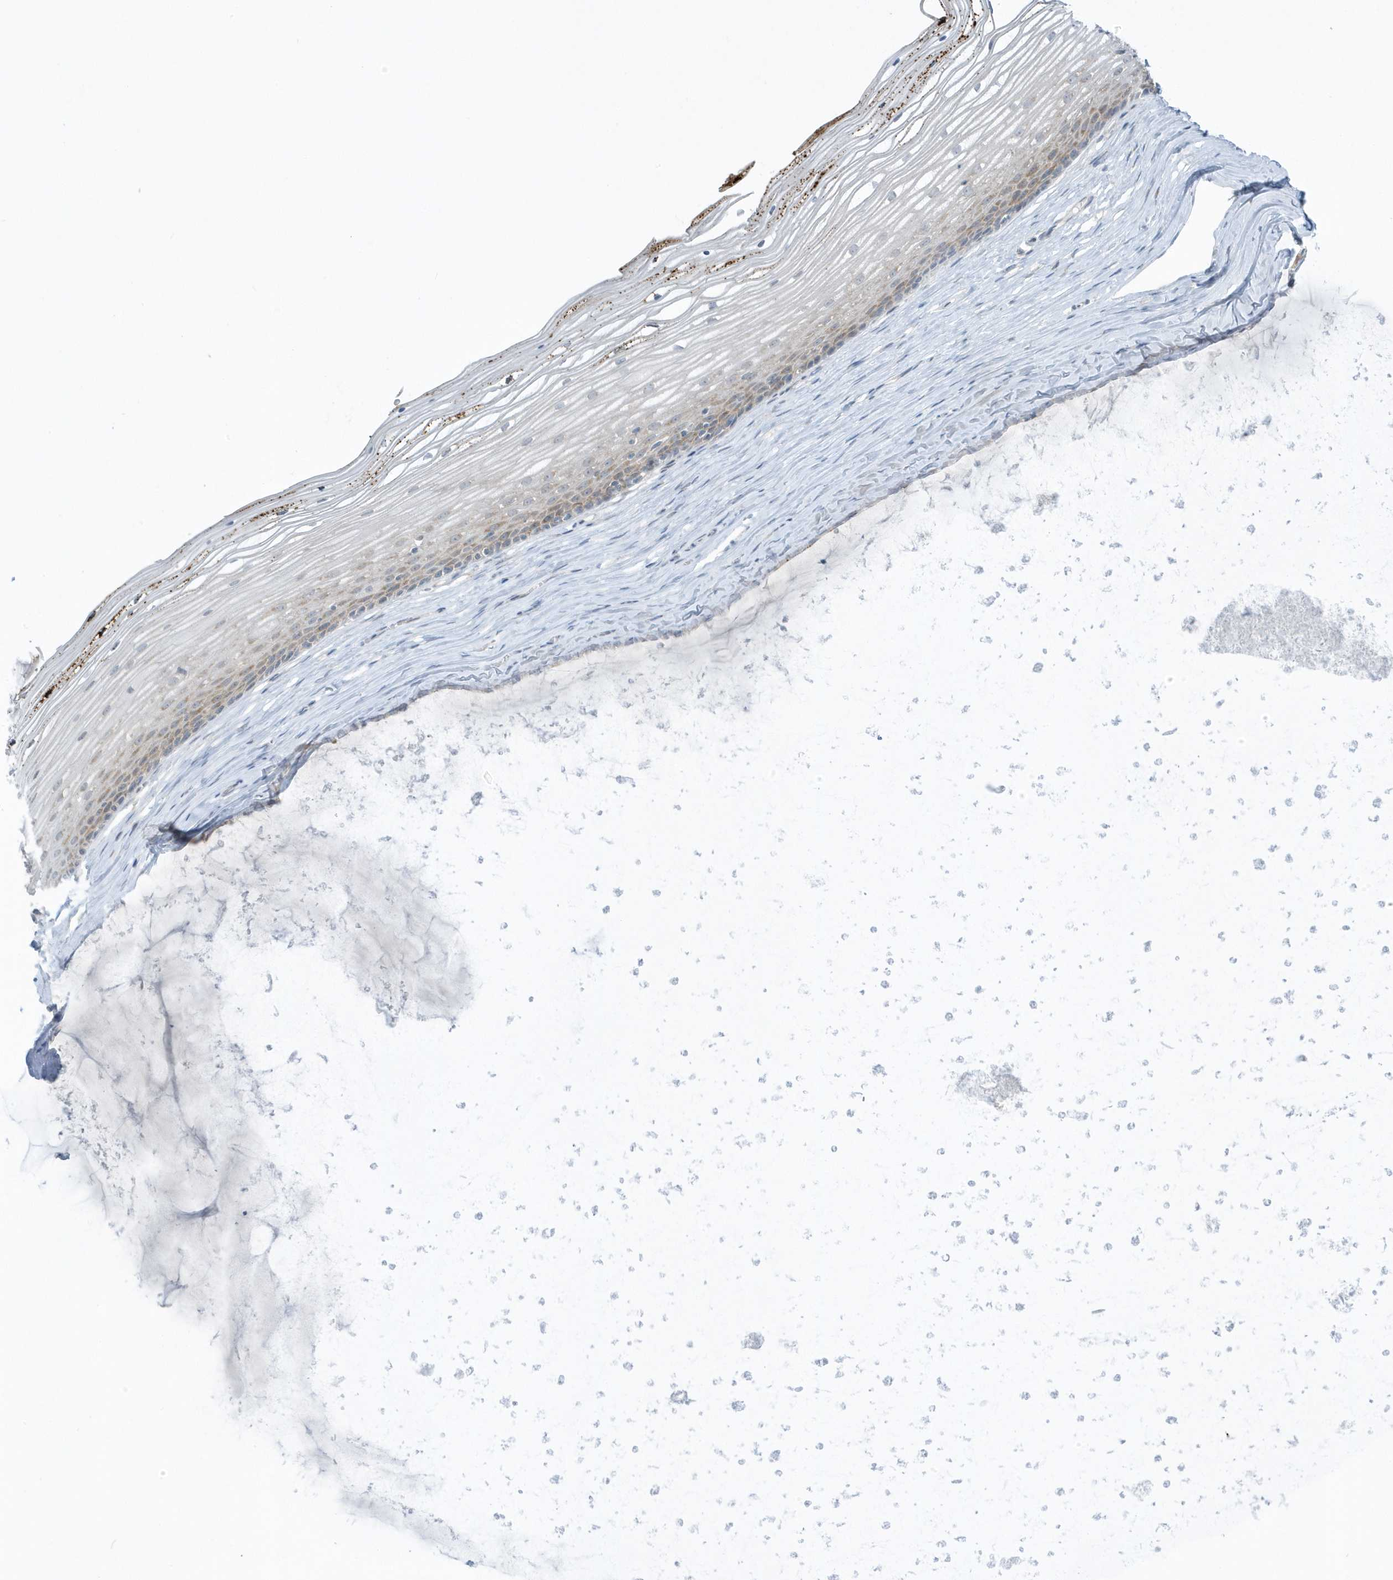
{"staining": {"intensity": "moderate", "quantity": "<25%", "location": "cytoplasmic/membranous"}, "tissue": "vagina", "cell_type": "Squamous epithelial cells", "image_type": "normal", "snomed": [{"axis": "morphology", "description": "Normal tissue, NOS"}, {"axis": "topography", "description": "Vagina"}, {"axis": "topography", "description": "Cervix"}], "caption": "Brown immunohistochemical staining in normal vagina exhibits moderate cytoplasmic/membranous positivity in approximately <25% of squamous epithelial cells.", "gene": "SCN3A", "patient": {"sex": "female", "age": 40}}